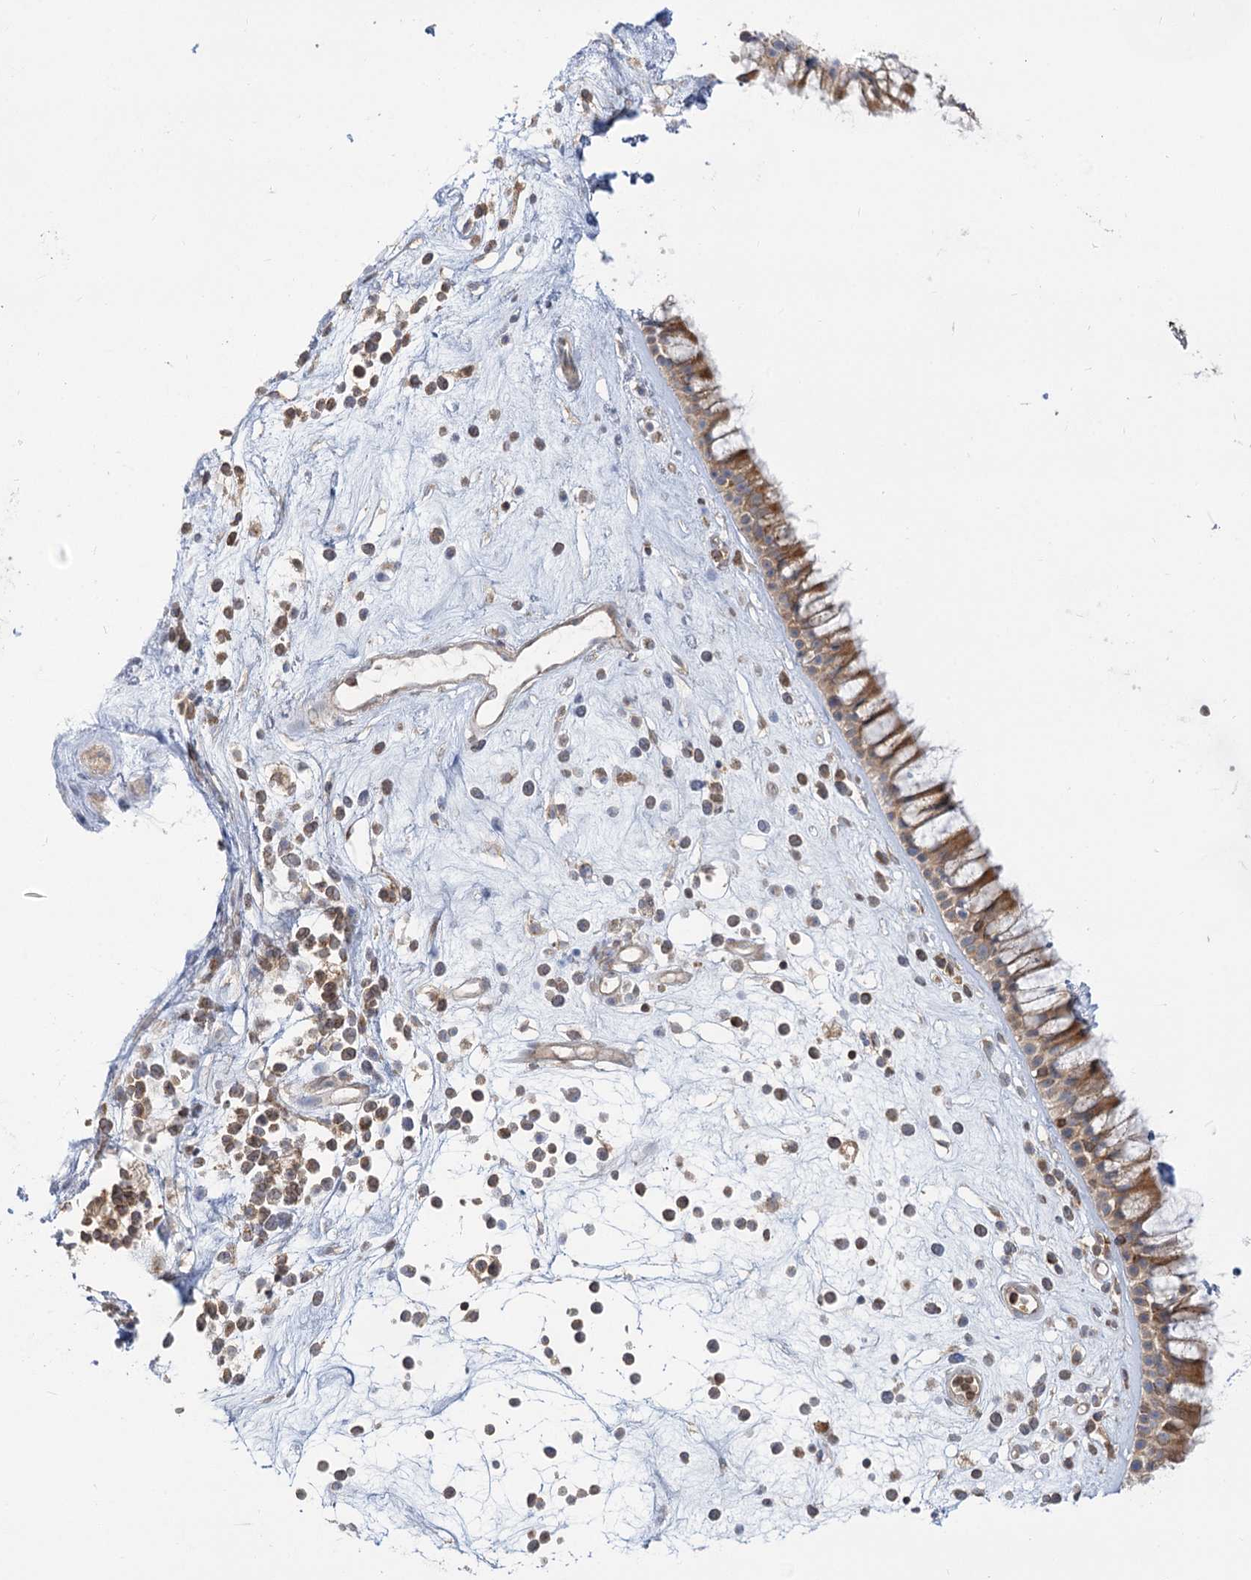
{"staining": {"intensity": "moderate", "quantity": ">75%", "location": "cytoplasmic/membranous"}, "tissue": "nasopharynx", "cell_type": "Respiratory epithelial cells", "image_type": "normal", "snomed": [{"axis": "morphology", "description": "Normal tissue, NOS"}, {"axis": "morphology", "description": "Inflammation, NOS"}, {"axis": "topography", "description": "Nasopharynx"}], "caption": "Protein staining reveals moderate cytoplasmic/membranous positivity in approximately >75% of respiratory epithelial cells in benign nasopharynx. The protein of interest is shown in brown color, while the nuclei are stained blue.", "gene": "MTMR3", "patient": {"sex": "male", "age": 29}}